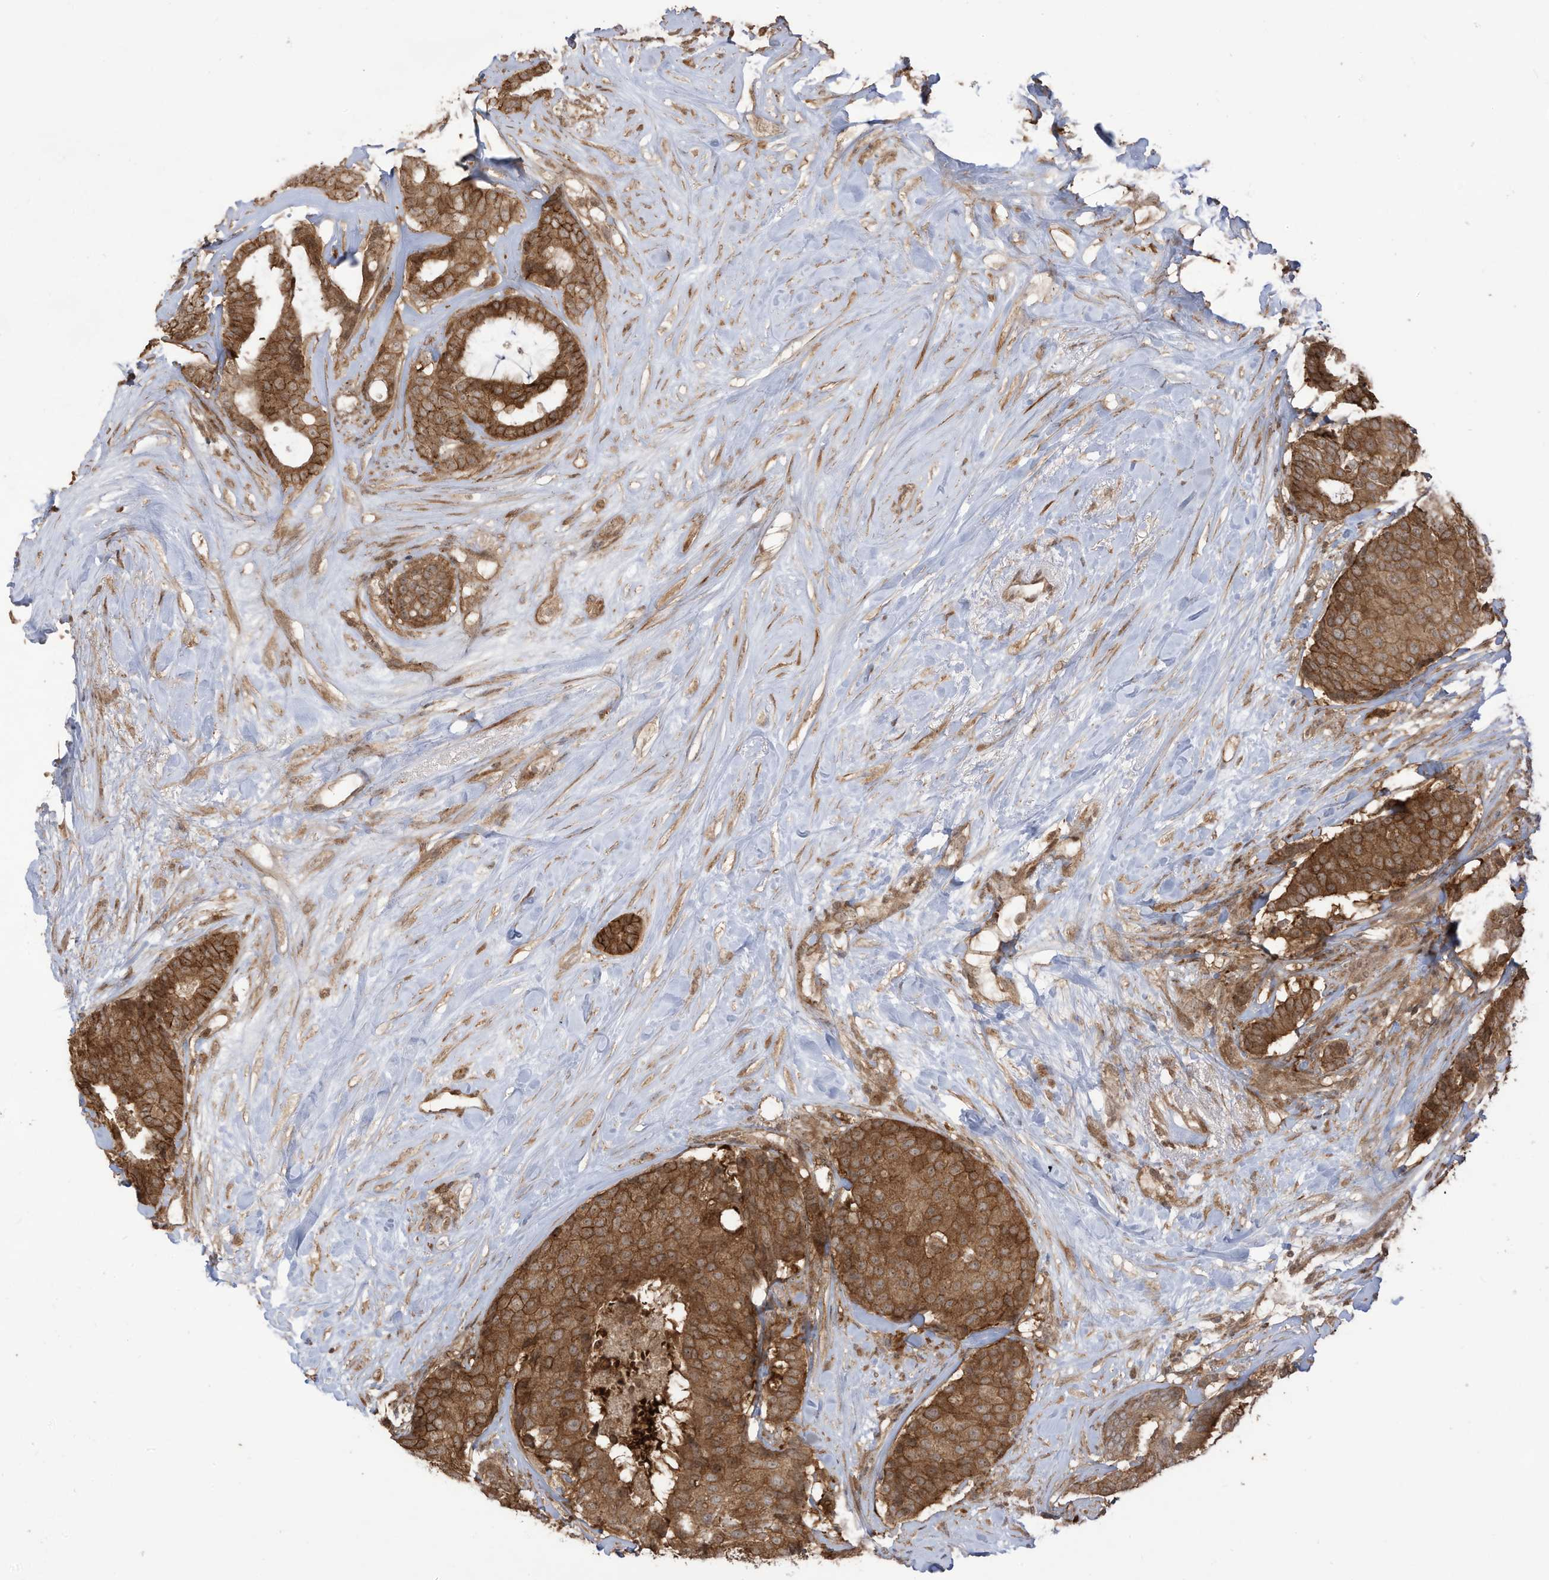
{"staining": {"intensity": "strong", "quantity": ">75%", "location": "cytoplasmic/membranous"}, "tissue": "breast cancer", "cell_type": "Tumor cells", "image_type": "cancer", "snomed": [{"axis": "morphology", "description": "Duct carcinoma"}, {"axis": "topography", "description": "Breast"}], "caption": "IHC (DAB) staining of breast infiltrating ductal carcinoma exhibits strong cytoplasmic/membranous protein staining in about >75% of tumor cells. The staining was performed using DAB, with brown indicating positive protein expression. Nuclei are stained blue with hematoxylin.", "gene": "CARF", "patient": {"sex": "female", "age": 75}}